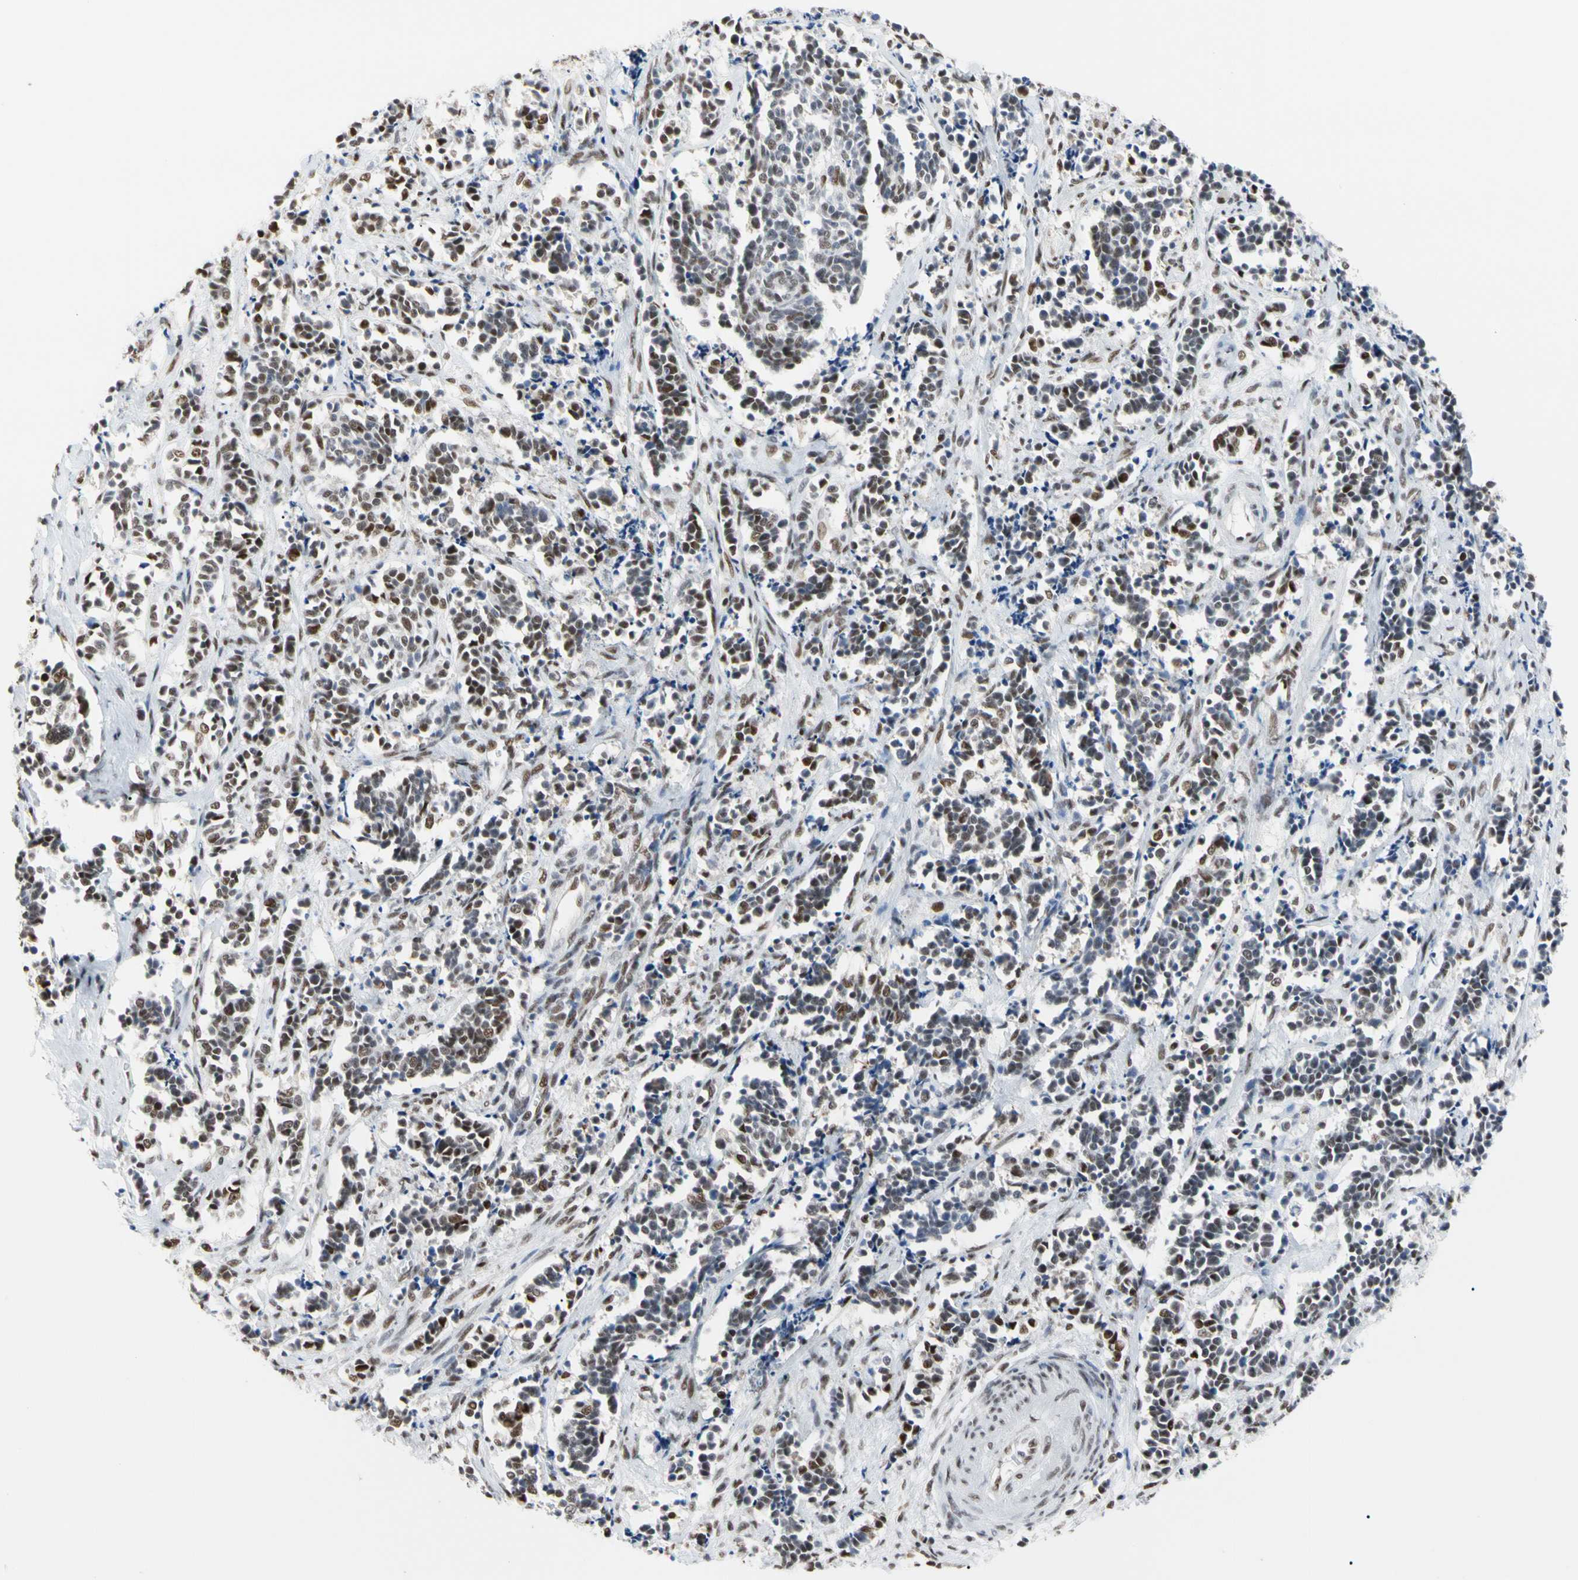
{"staining": {"intensity": "moderate", "quantity": "25%-75%", "location": "nuclear"}, "tissue": "cervical cancer", "cell_type": "Tumor cells", "image_type": "cancer", "snomed": [{"axis": "morphology", "description": "Squamous cell carcinoma, NOS"}, {"axis": "topography", "description": "Cervix"}], "caption": "DAB immunohistochemical staining of human cervical squamous cell carcinoma demonstrates moderate nuclear protein staining in about 25%-75% of tumor cells. (DAB (3,3'-diaminobenzidine) = brown stain, brightfield microscopy at high magnification).", "gene": "FAM98B", "patient": {"sex": "female", "age": 35}}